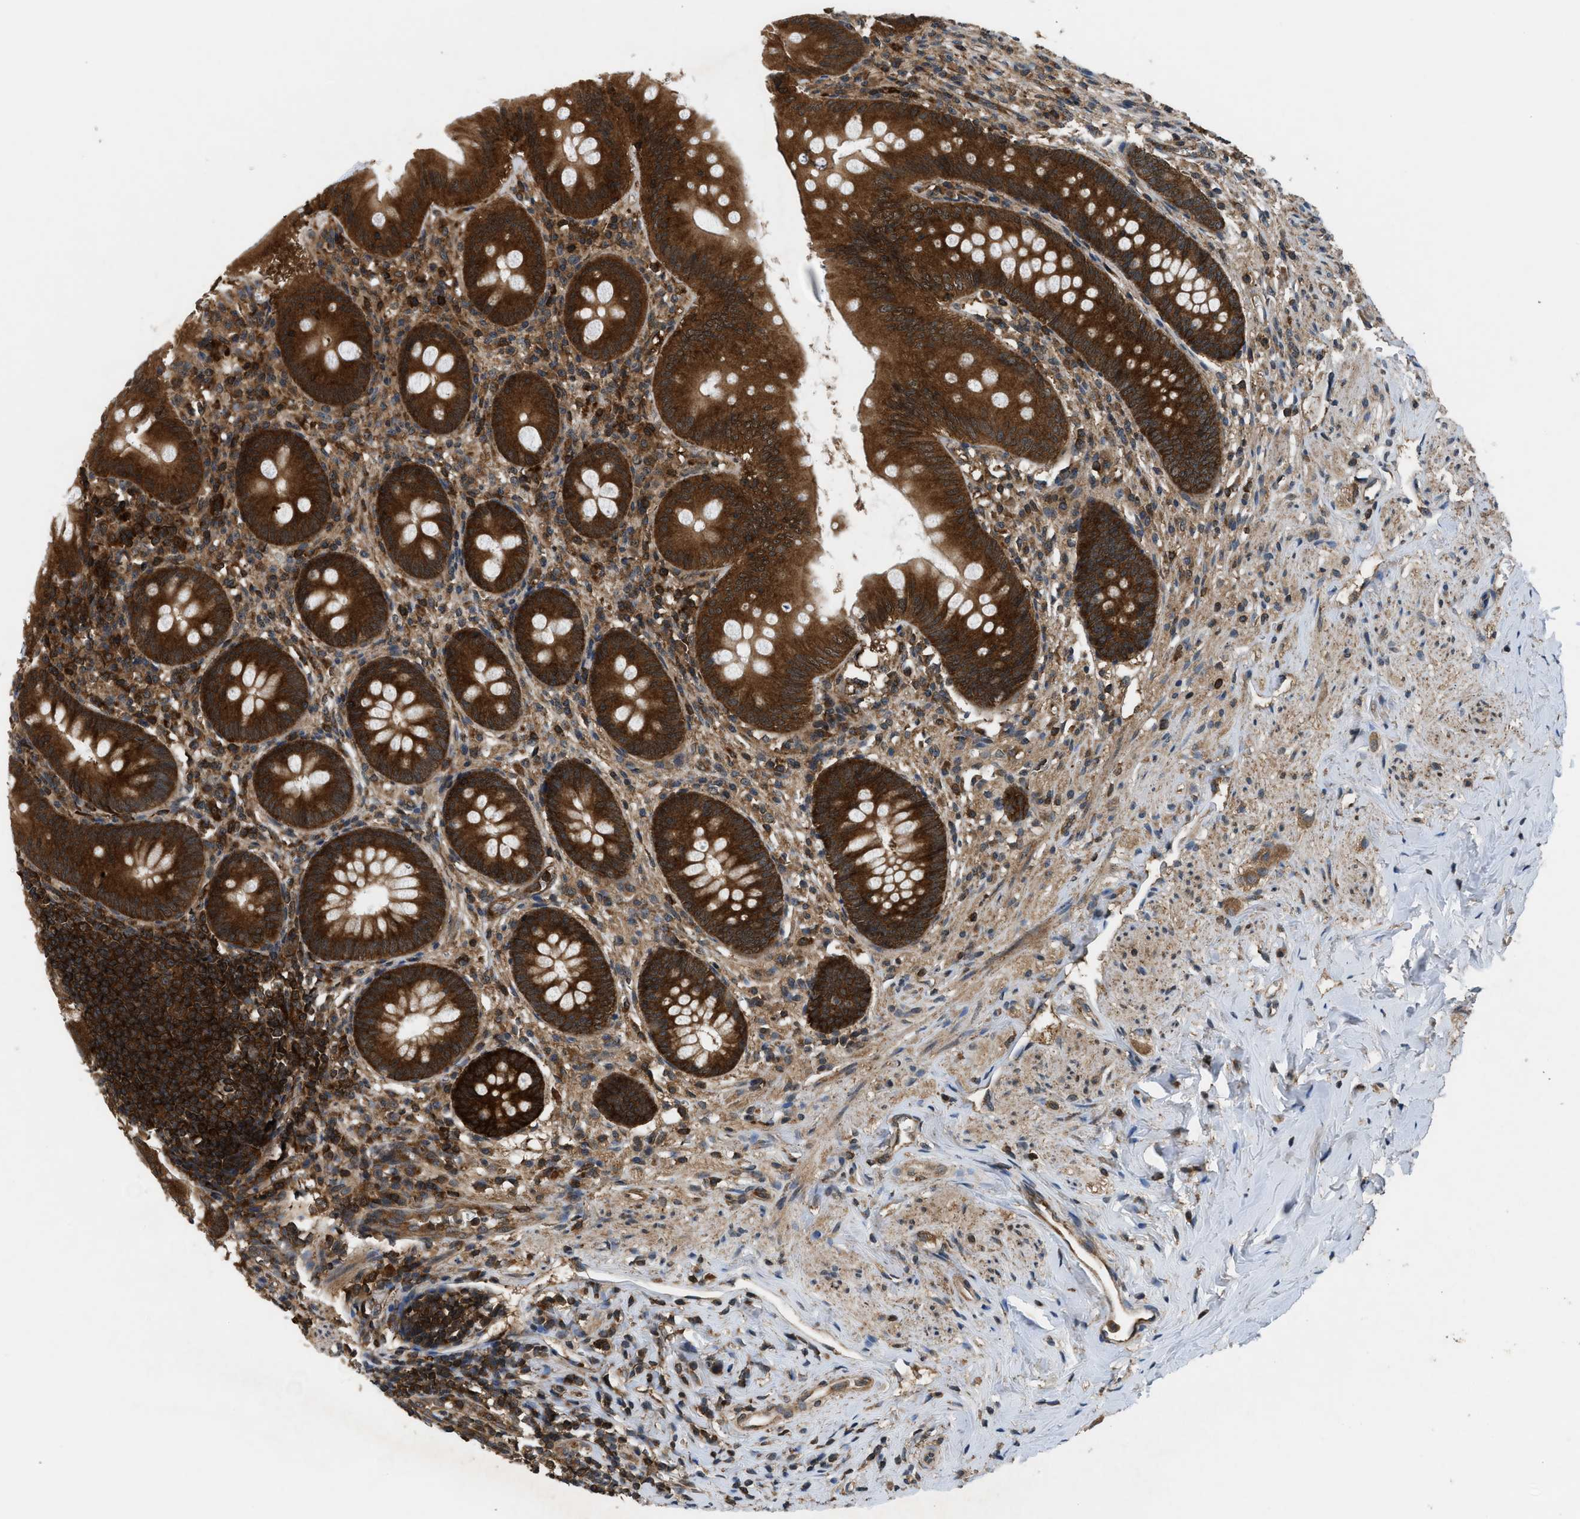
{"staining": {"intensity": "strong", "quantity": ">75%", "location": "cytoplasmic/membranous"}, "tissue": "appendix", "cell_type": "Glandular cells", "image_type": "normal", "snomed": [{"axis": "morphology", "description": "Normal tissue, NOS"}, {"axis": "topography", "description": "Appendix"}], "caption": "Unremarkable appendix displays strong cytoplasmic/membranous positivity in approximately >75% of glandular cells, visualized by immunohistochemistry.", "gene": "OXSR1", "patient": {"sex": "male", "age": 56}}